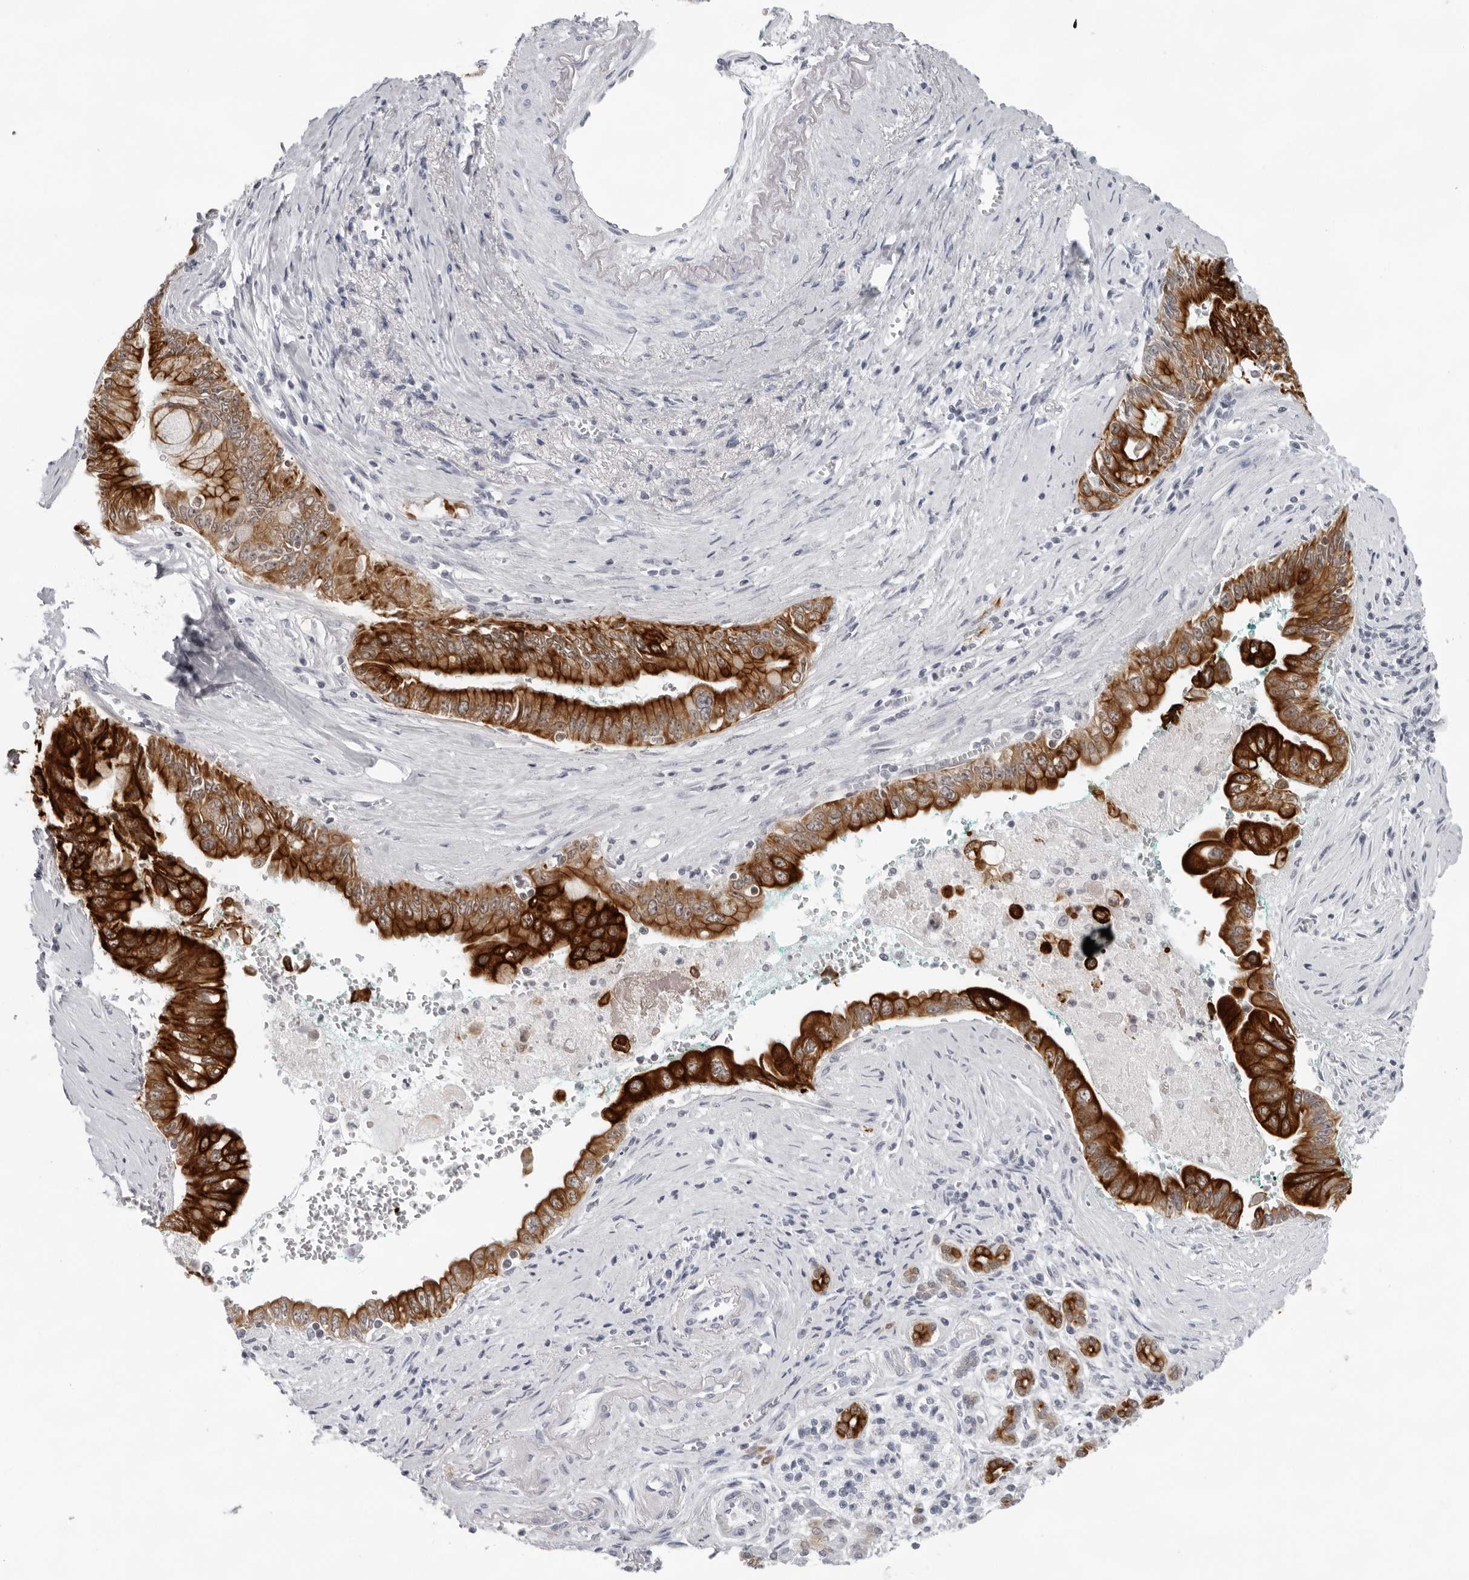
{"staining": {"intensity": "strong", "quantity": ">75%", "location": "cytoplasmic/membranous"}, "tissue": "pancreatic cancer", "cell_type": "Tumor cells", "image_type": "cancer", "snomed": [{"axis": "morphology", "description": "Adenocarcinoma, NOS"}, {"axis": "topography", "description": "Pancreas"}], "caption": "An immunohistochemistry micrograph of neoplastic tissue is shown. Protein staining in brown shows strong cytoplasmic/membranous positivity in pancreatic adenocarcinoma within tumor cells. (DAB = brown stain, brightfield microscopy at high magnification).", "gene": "CCDC28B", "patient": {"sex": "male", "age": 78}}